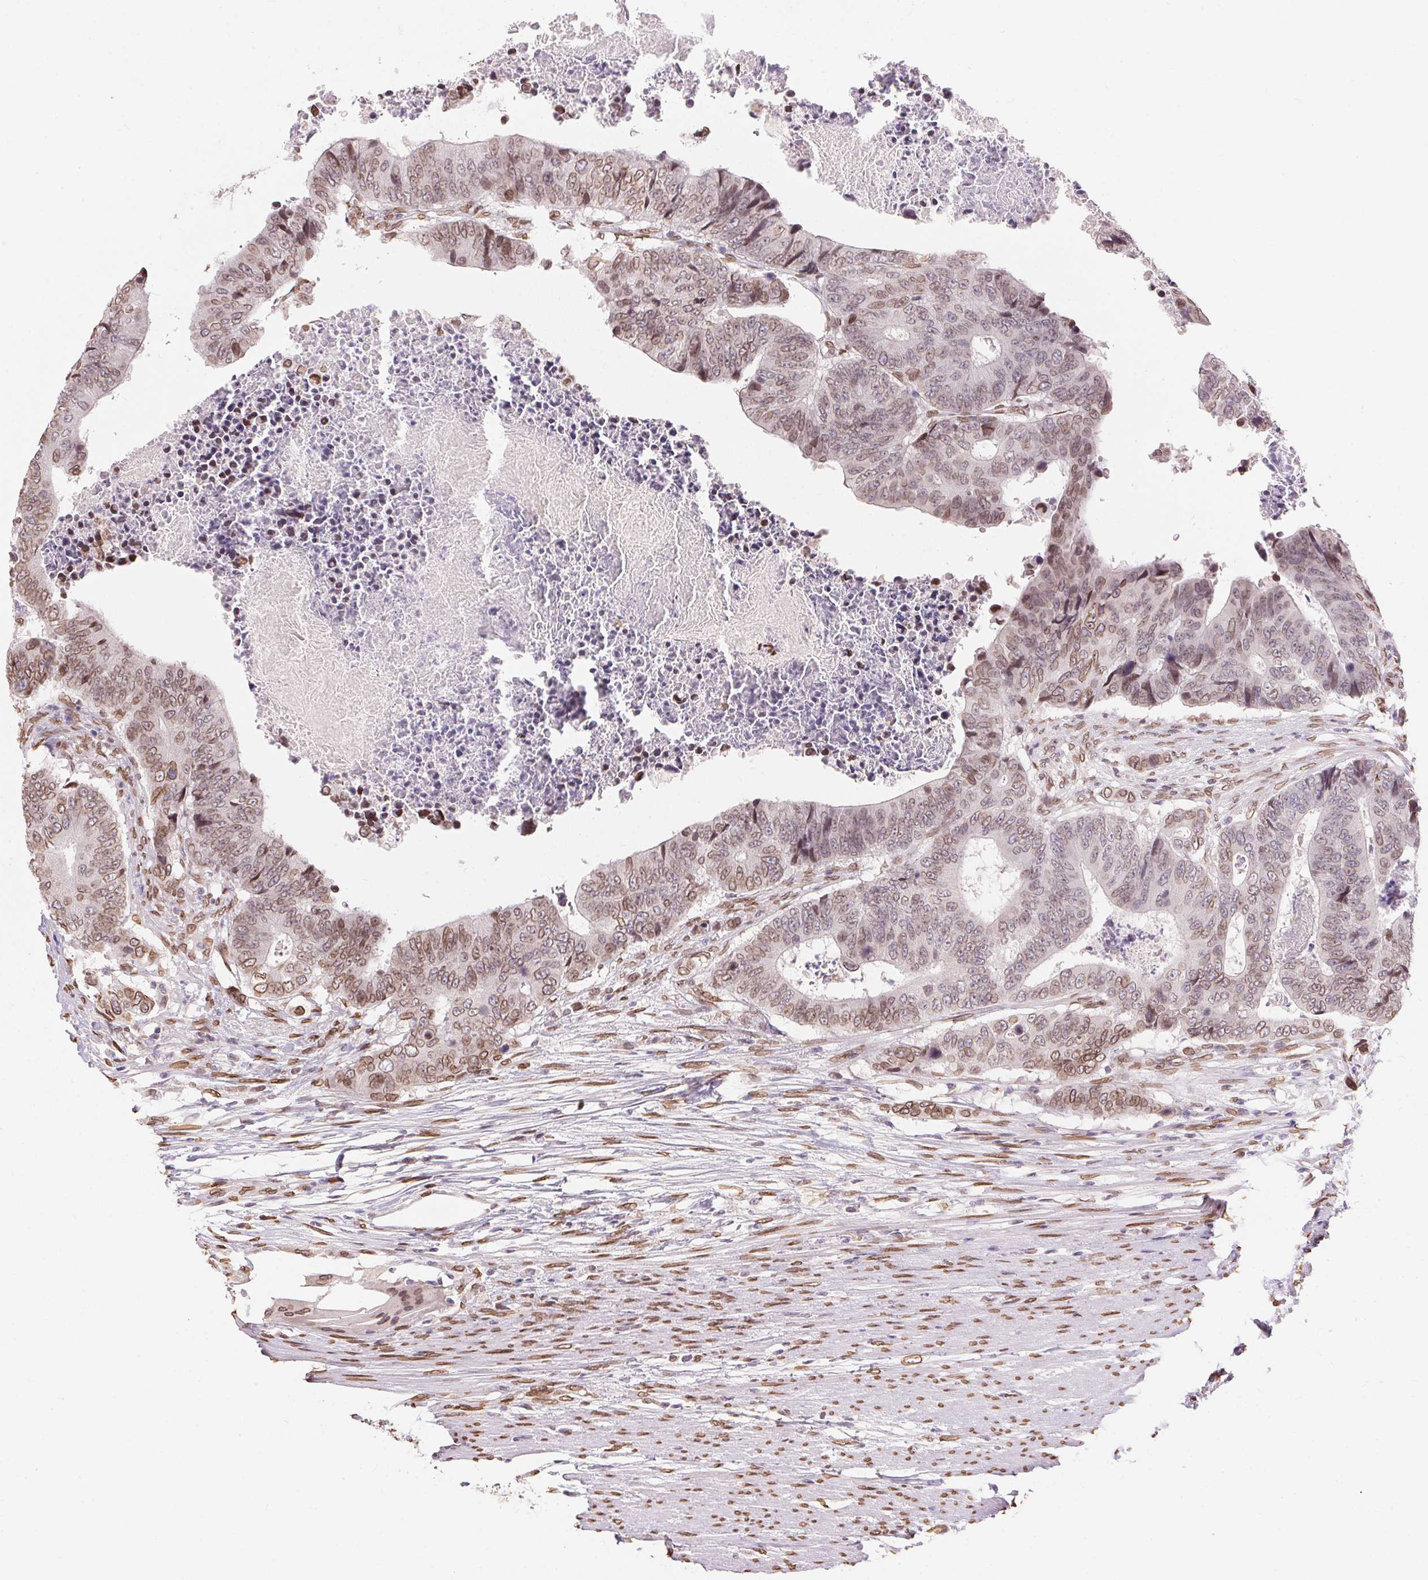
{"staining": {"intensity": "weak", "quantity": ">75%", "location": "nuclear"}, "tissue": "colorectal cancer", "cell_type": "Tumor cells", "image_type": "cancer", "snomed": [{"axis": "morphology", "description": "Adenocarcinoma, NOS"}, {"axis": "topography", "description": "Colon"}], "caption": "Immunohistochemical staining of colorectal cancer (adenocarcinoma) shows weak nuclear protein positivity in approximately >75% of tumor cells. (Brightfield microscopy of DAB IHC at high magnification).", "gene": "TMEM175", "patient": {"sex": "female", "age": 48}}